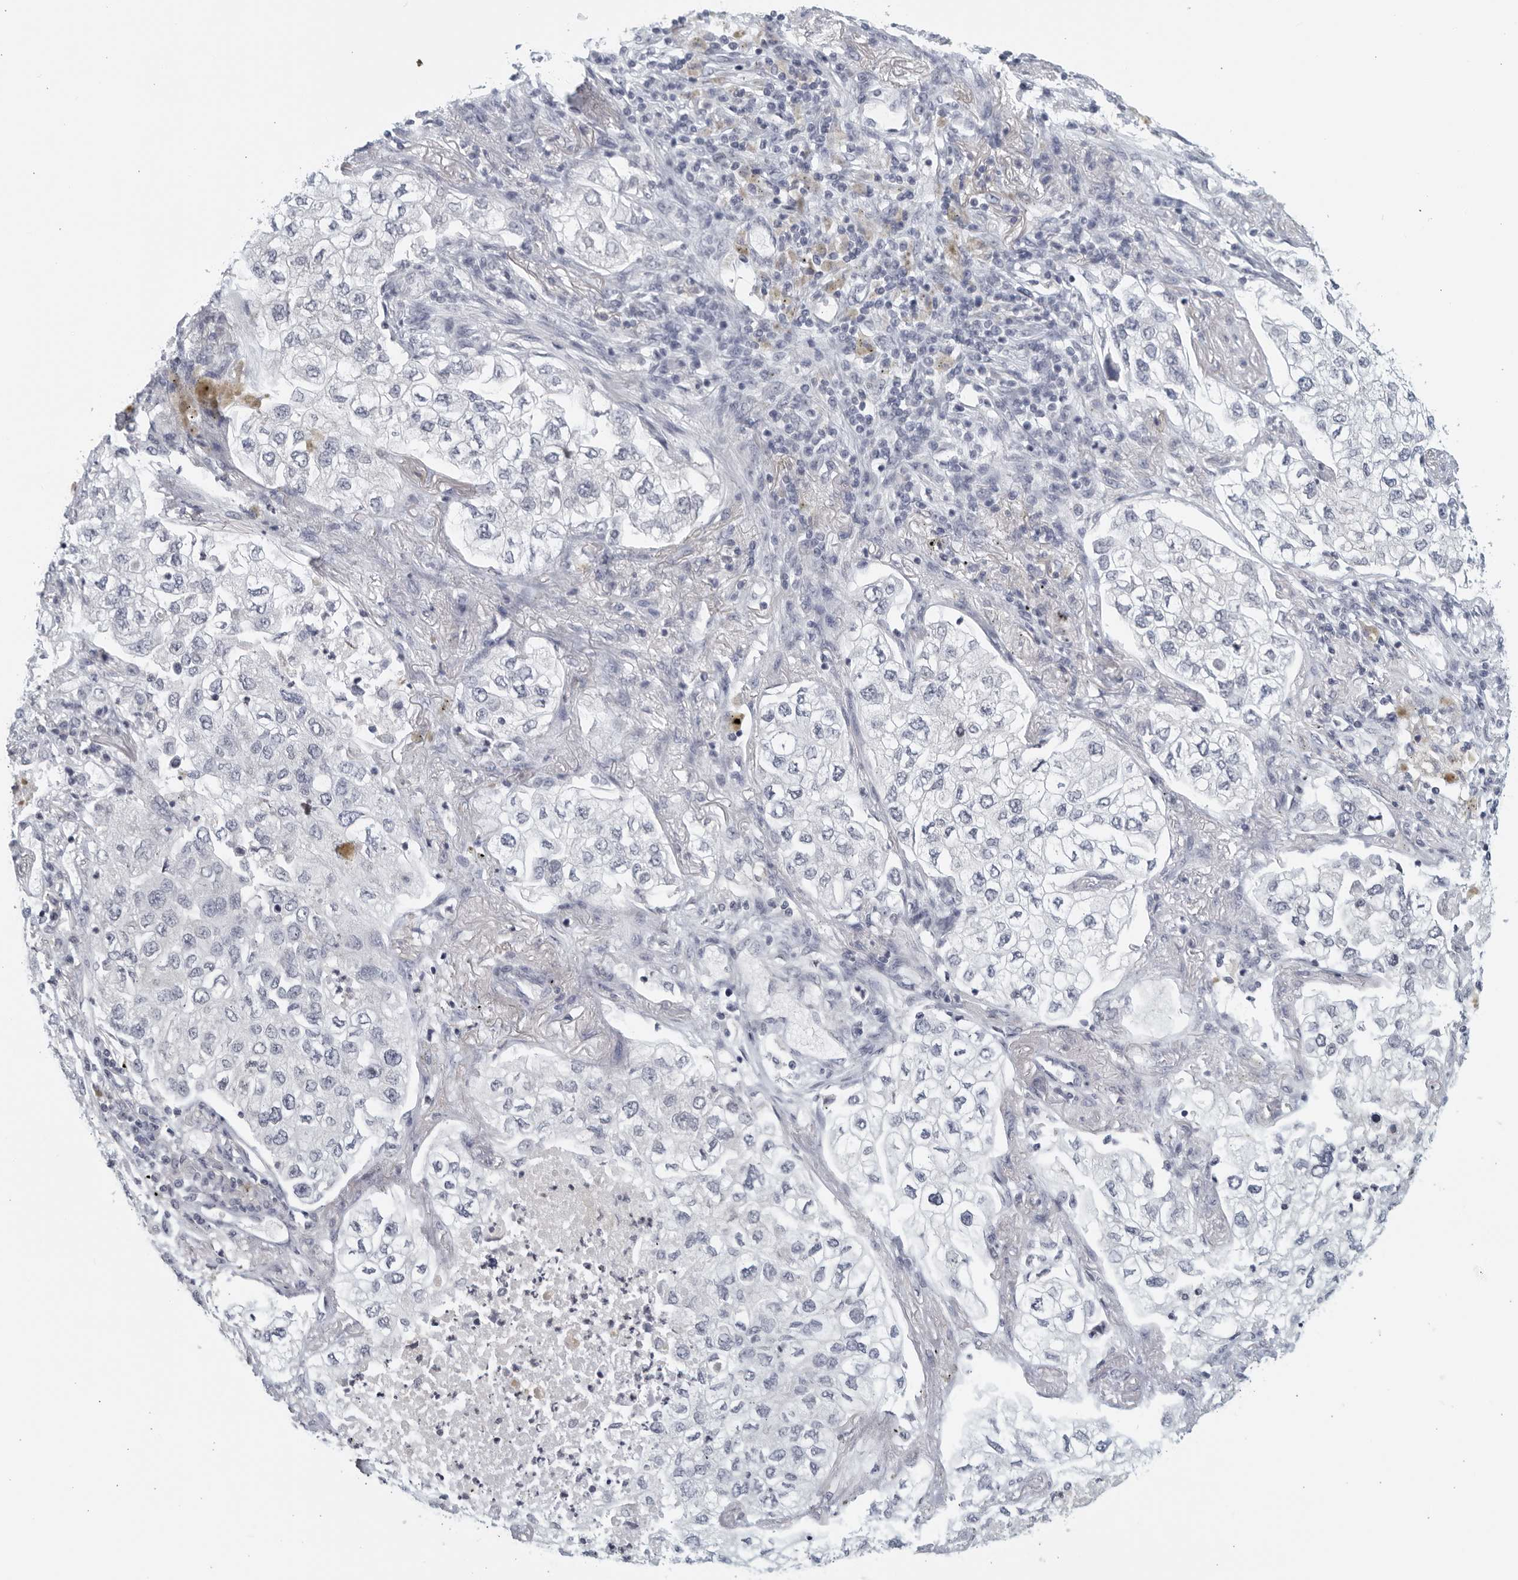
{"staining": {"intensity": "negative", "quantity": "none", "location": "none"}, "tissue": "lung cancer", "cell_type": "Tumor cells", "image_type": "cancer", "snomed": [{"axis": "morphology", "description": "Adenocarcinoma, NOS"}, {"axis": "topography", "description": "Lung"}], "caption": "Tumor cells show no significant protein staining in lung cancer. Nuclei are stained in blue.", "gene": "MATN1", "patient": {"sex": "male", "age": 63}}